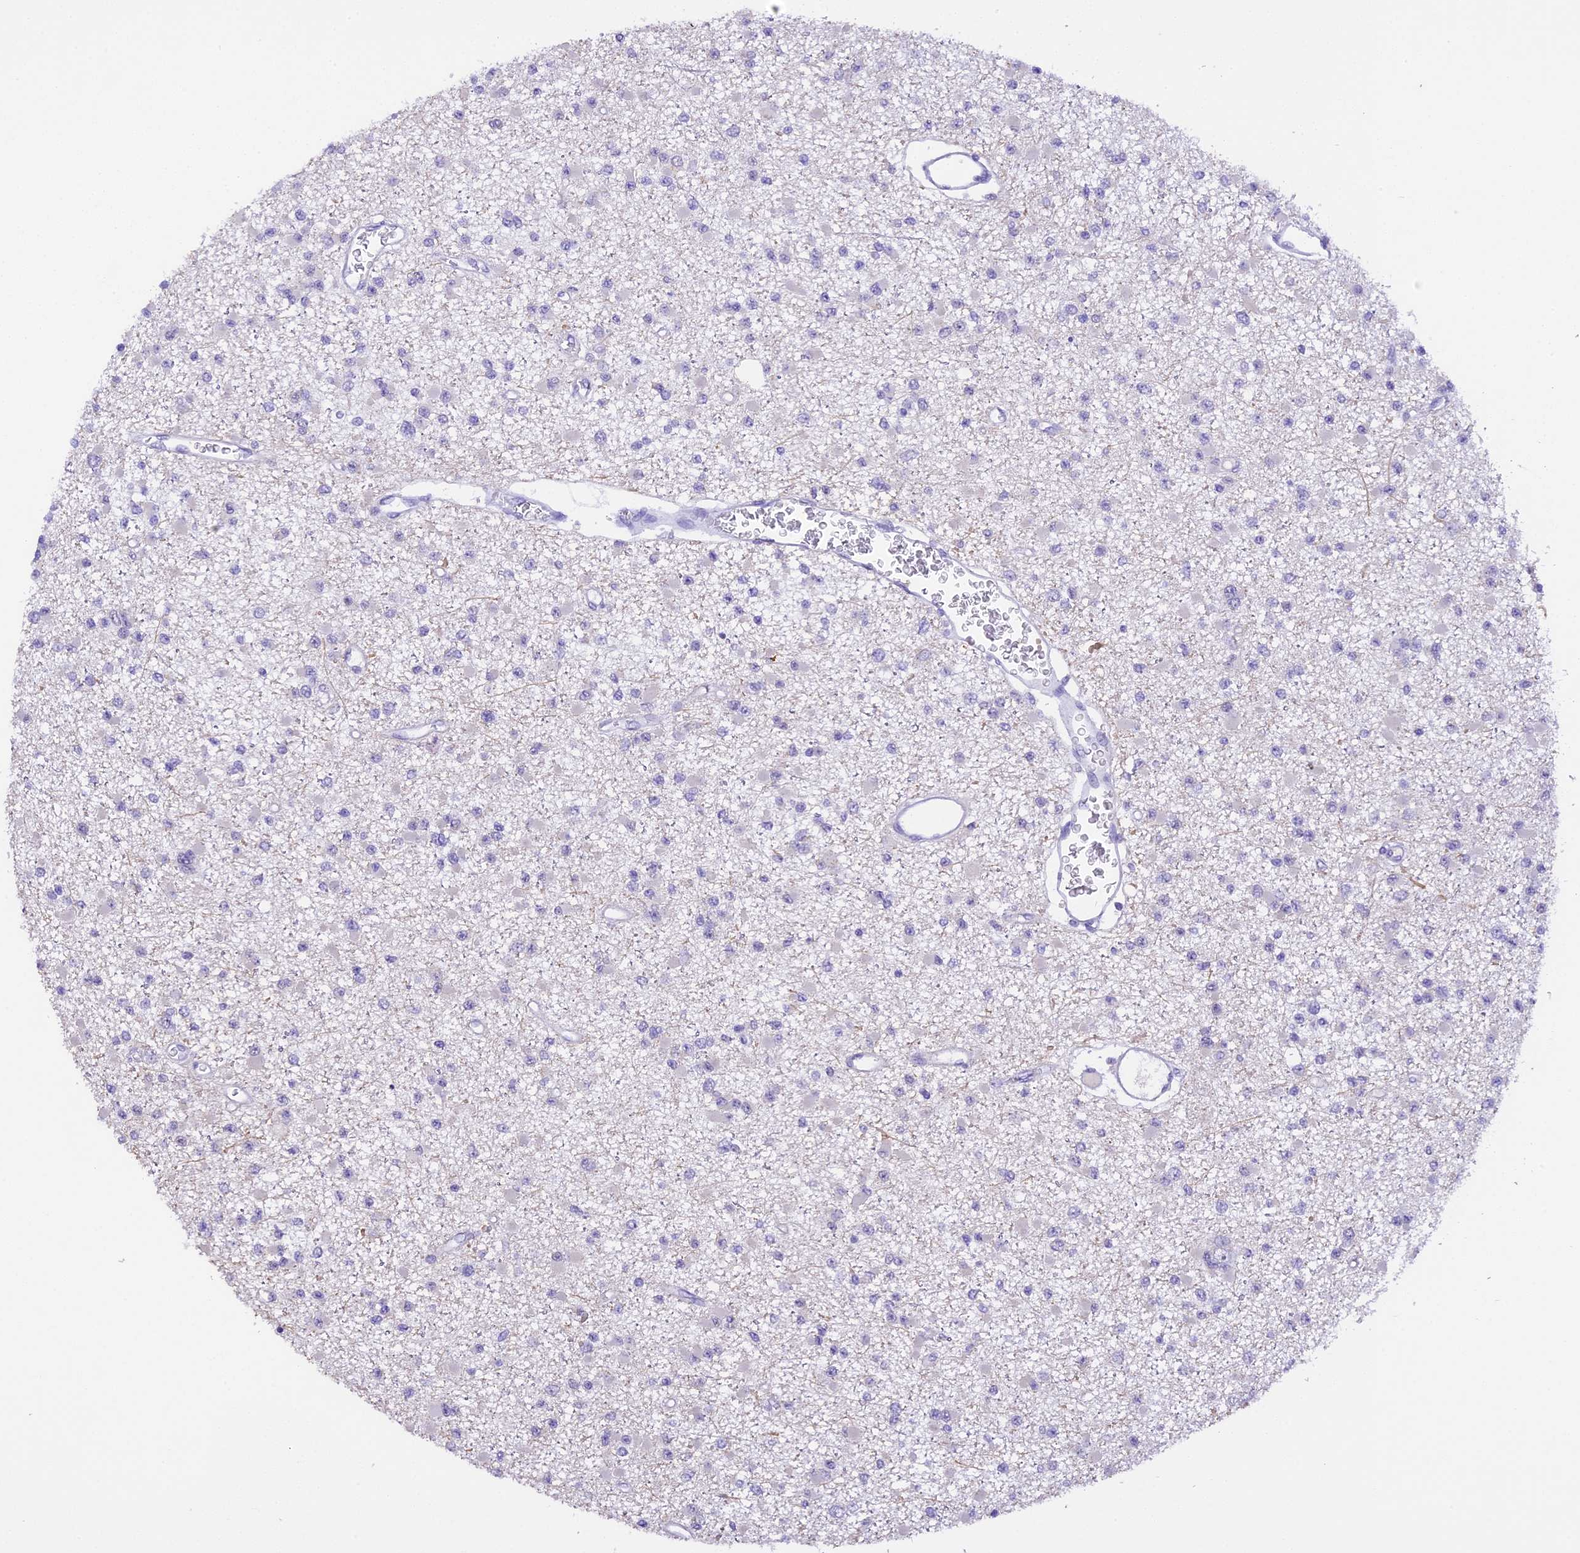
{"staining": {"intensity": "negative", "quantity": "none", "location": "none"}, "tissue": "glioma", "cell_type": "Tumor cells", "image_type": "cancer", "snomed": [{"axis": "morphology", "description": "Glioma, malignant, Low grade"}, {"axis": "topography", "description": "Brain"}], "caption": "DAB (3,3'-diaminobenzidine) immunohistochemical staining of human glioma exhibits no significant positivity in tumor cells.", "gene": "AHSP", "patient": {"sex": "female", "age": 22}}